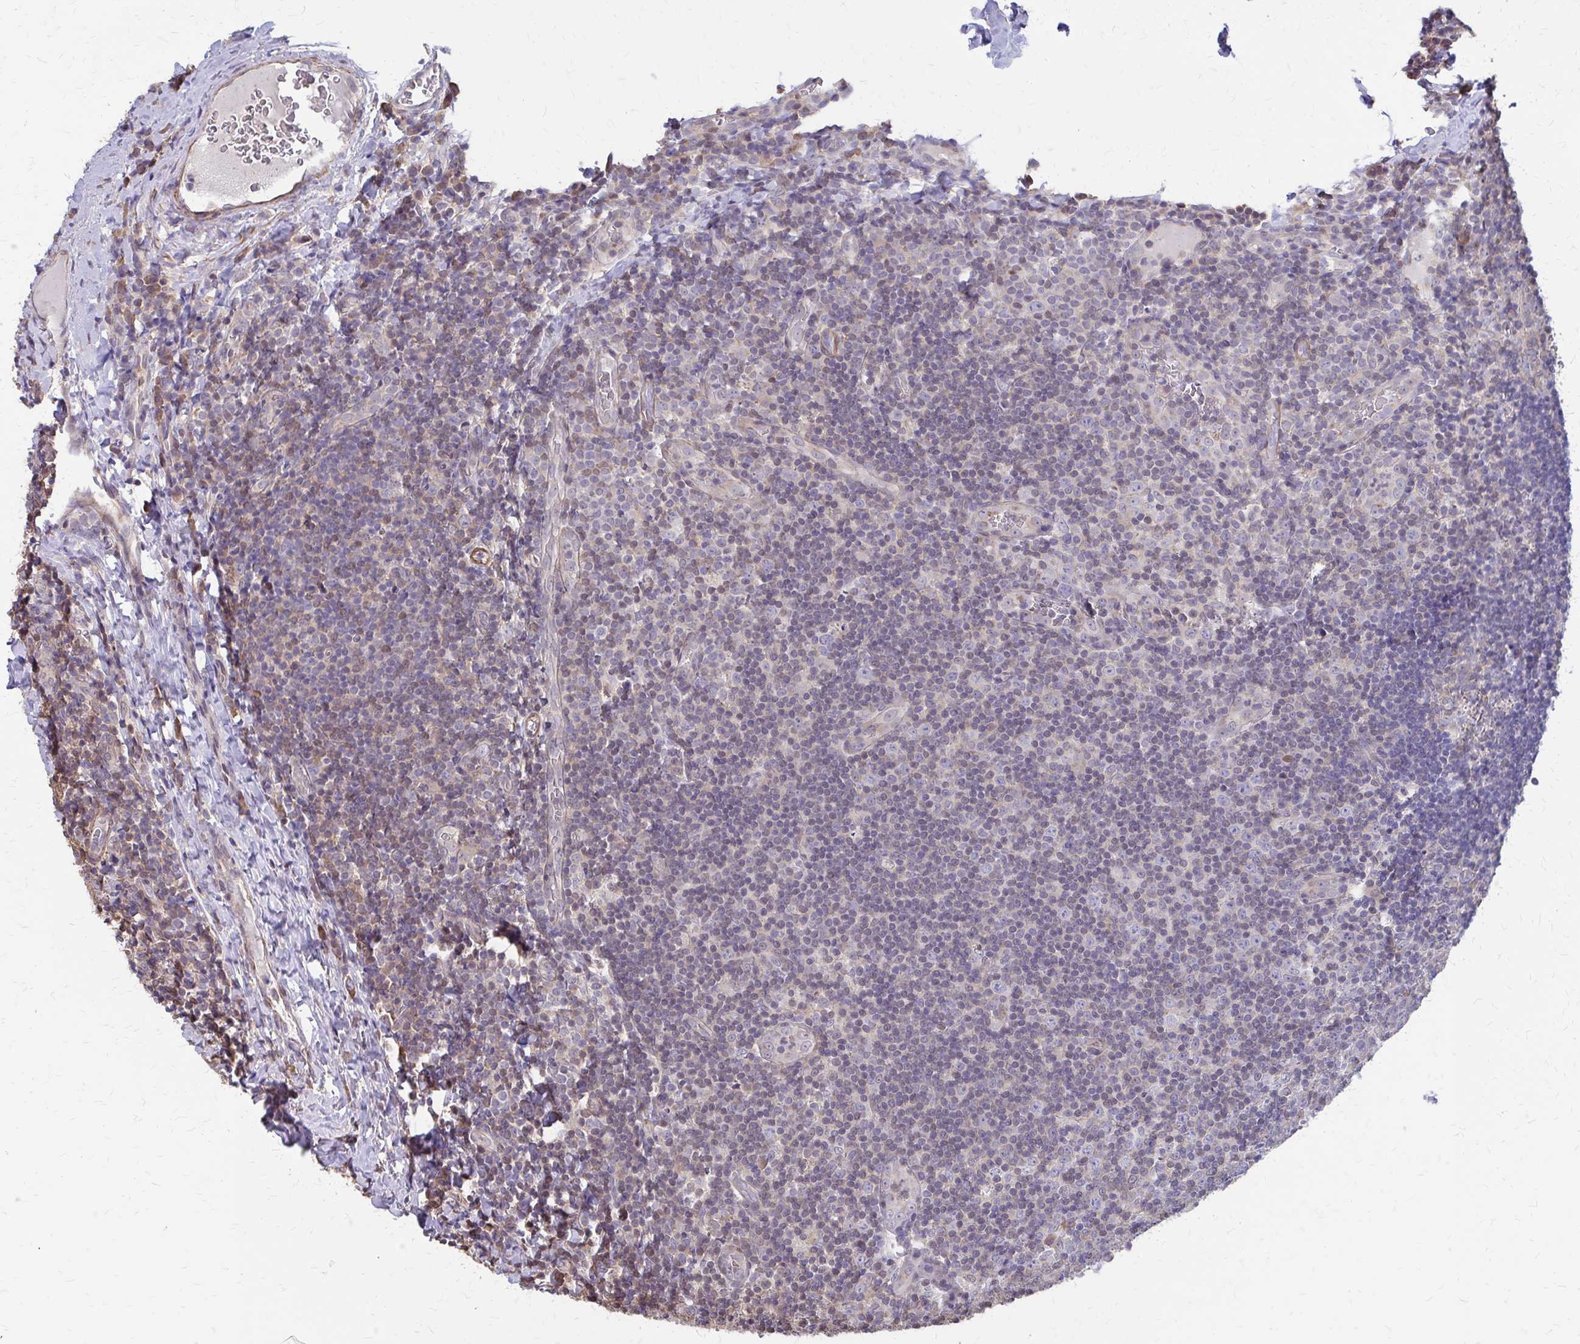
{"staining": {"intensity": "weak", "quantity": "<25%", "location": "cytoplasmic/membranous"}, "tissue": "tonsil", "cell_type": "Germinal center cells", "image_type": "normal", "snomed": [{"axis": "morphology", "description": "Normal tissue, NOS"}, {"axis": "morphology", "description": "Inflammation, NOS"}, {"axis": "topography", "description": "Tonsil"}], "caption": "DAB (3,3'-diaminobenzidine) immunohistochemical staining of unremarkable human tonsil reveals no significant staining in germinal center cells. Nuclei are stained in blue.", "gene": "IFI44L", "patient": {"sex": "female", "age": 31}}